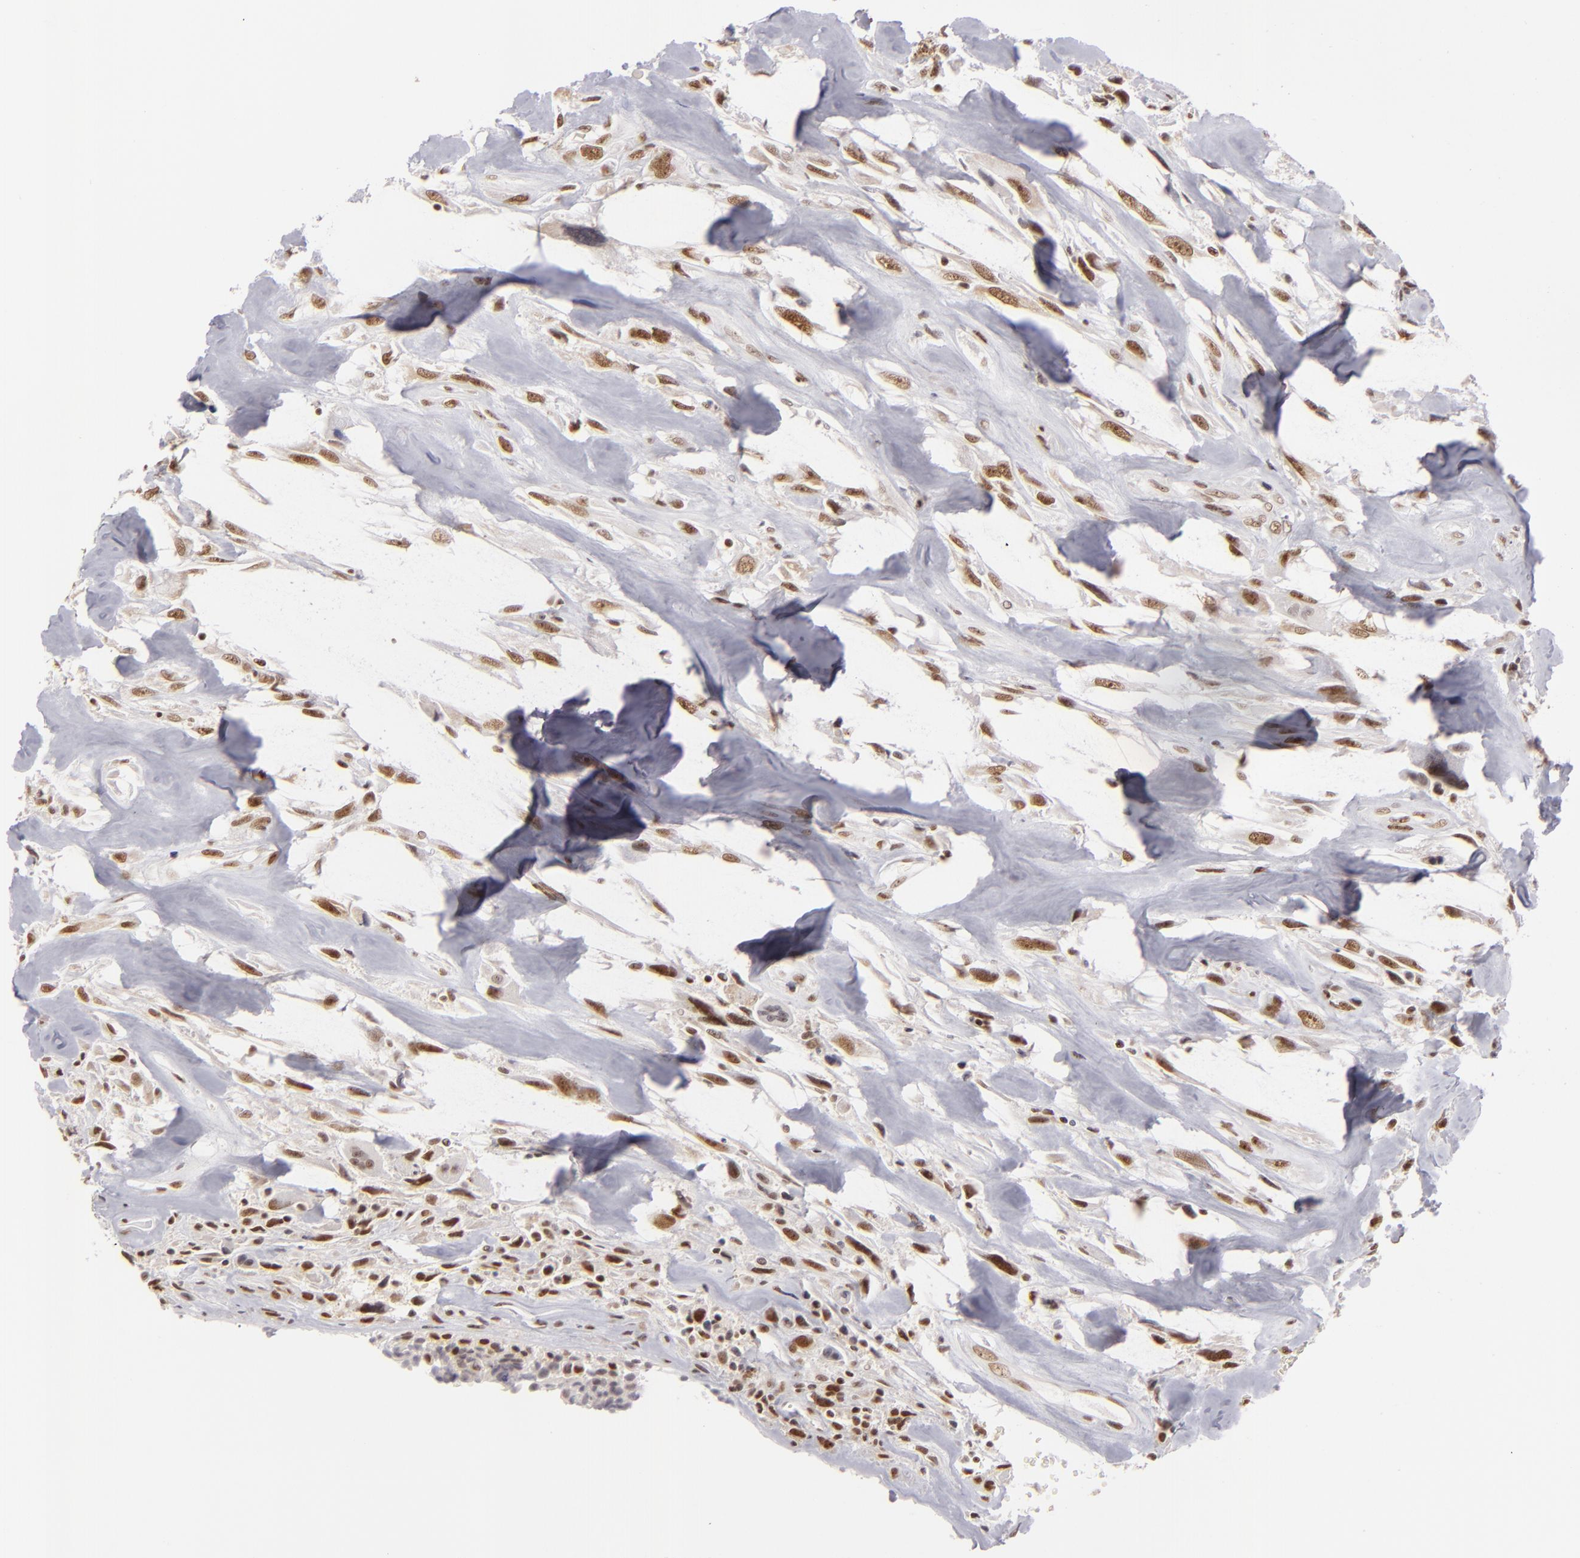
{"staining": {"intensity": "strong", "quantity": ">75%", "location": "nuclear"}, "tissue": "breast cancer", "cell_type": "Tumor cells", "image_type": "cancer", "snomed": [{"axis": "morphology", "description": "Neoplasm, malignant, NOS"}, {"axis": "topography", "description": "Breast"}], "caption": "Breast cancer (malignant neoplasm) stained with DAB immunohistochemistry exhibits high levels of strong nuclear expression in about >75% of tumor cells.", "gene": "DAXX", "patient": {"sex": "female", "age": 50}}